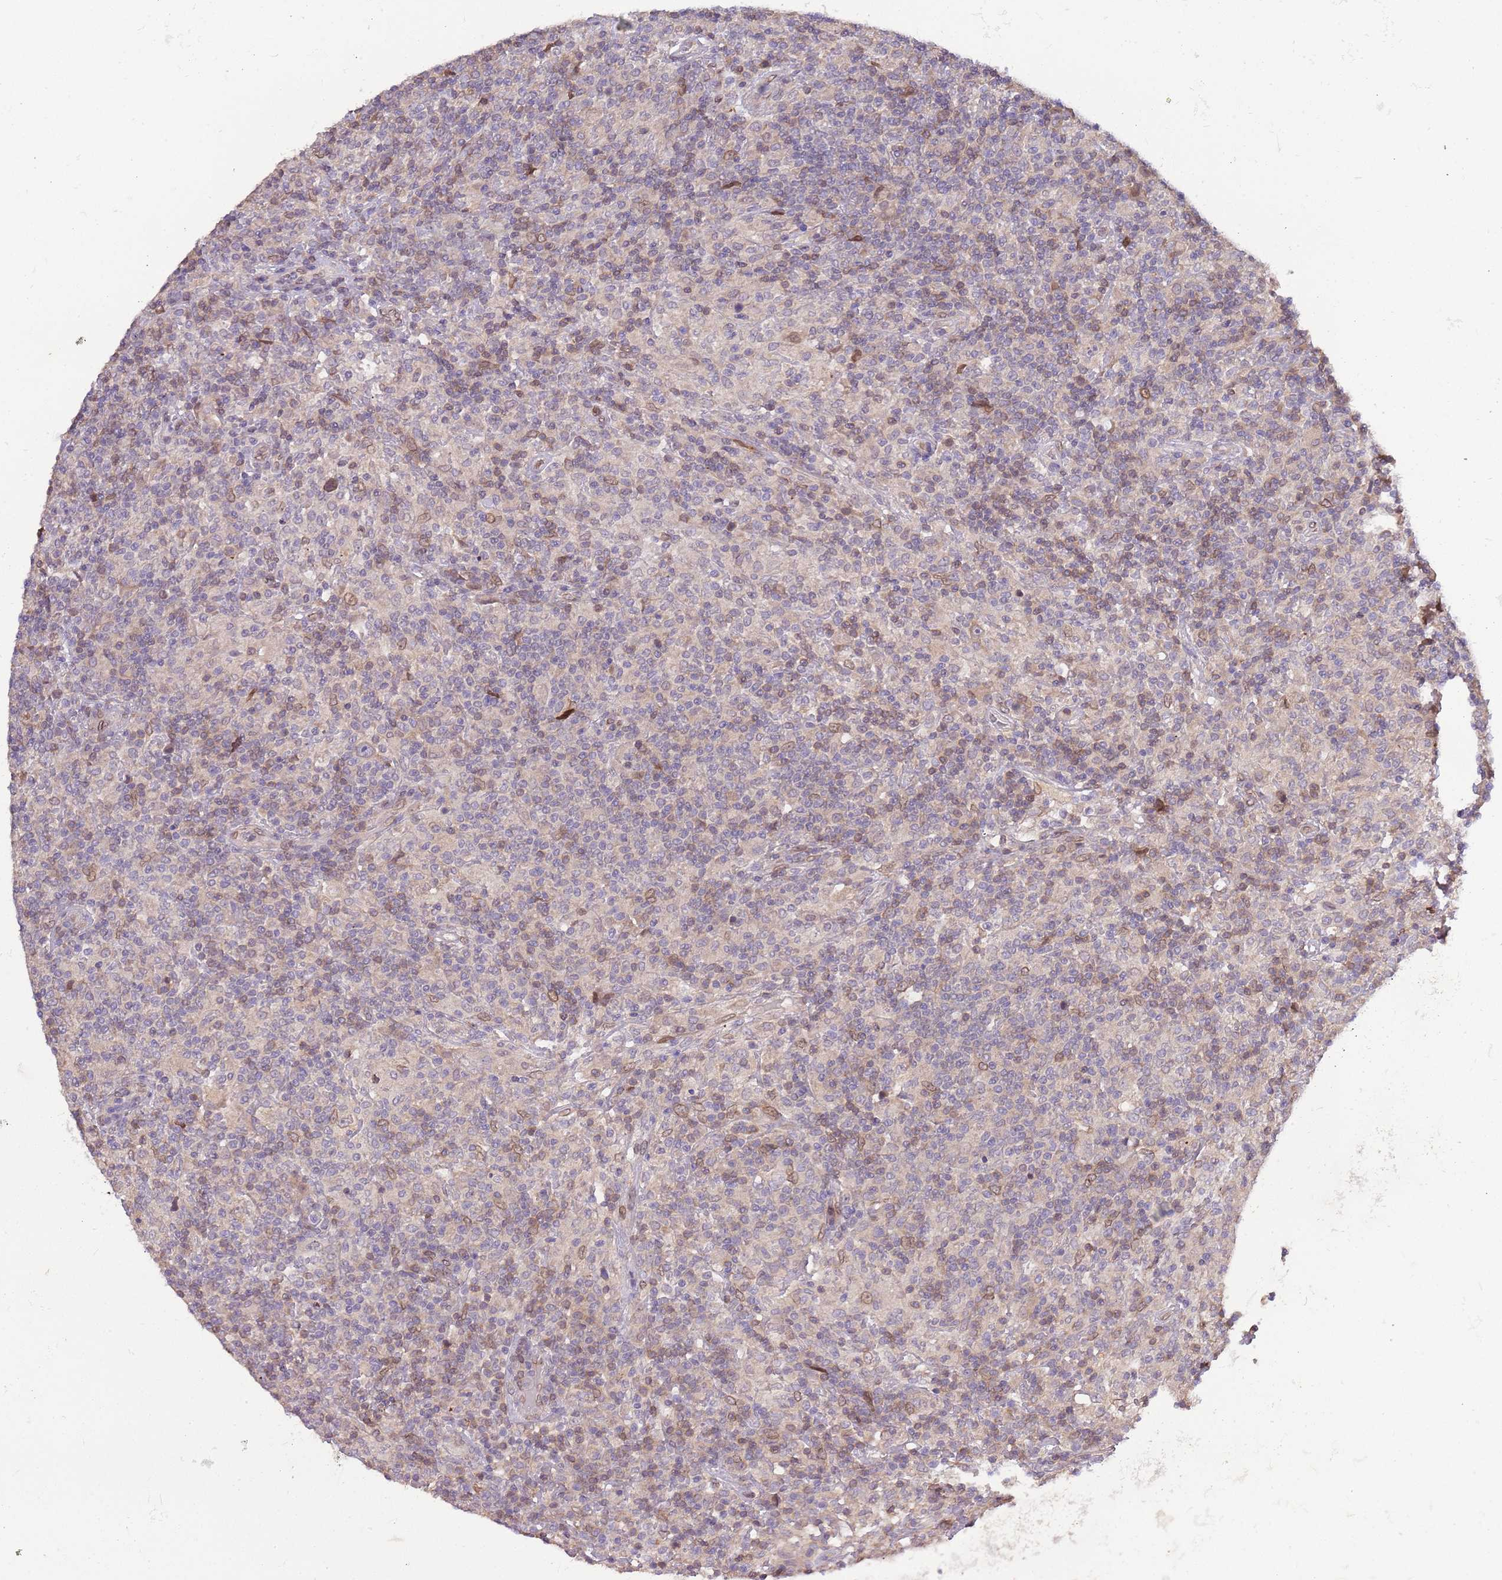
{"staining": {"intensity": "negative", "quantity": "none", "location": "none"}, "tissue": "lymphoma", "cell_type": "Tumor cells", "image_type": "cancer", "snomed": [{"axis": "morphology", "description": "Hodgkin's disease, NOS"}, {"axis": "topography", "description": "Lymph node"}], "caption": "This image is of lymphoma stained with immunohistochemistry (IHC) to label a protein in brown with the nuclei are counter-stained blue. There is no expression in tumor cells.", "gene": "ZNF665", "patient": {"sex": "male", "age": 70}}